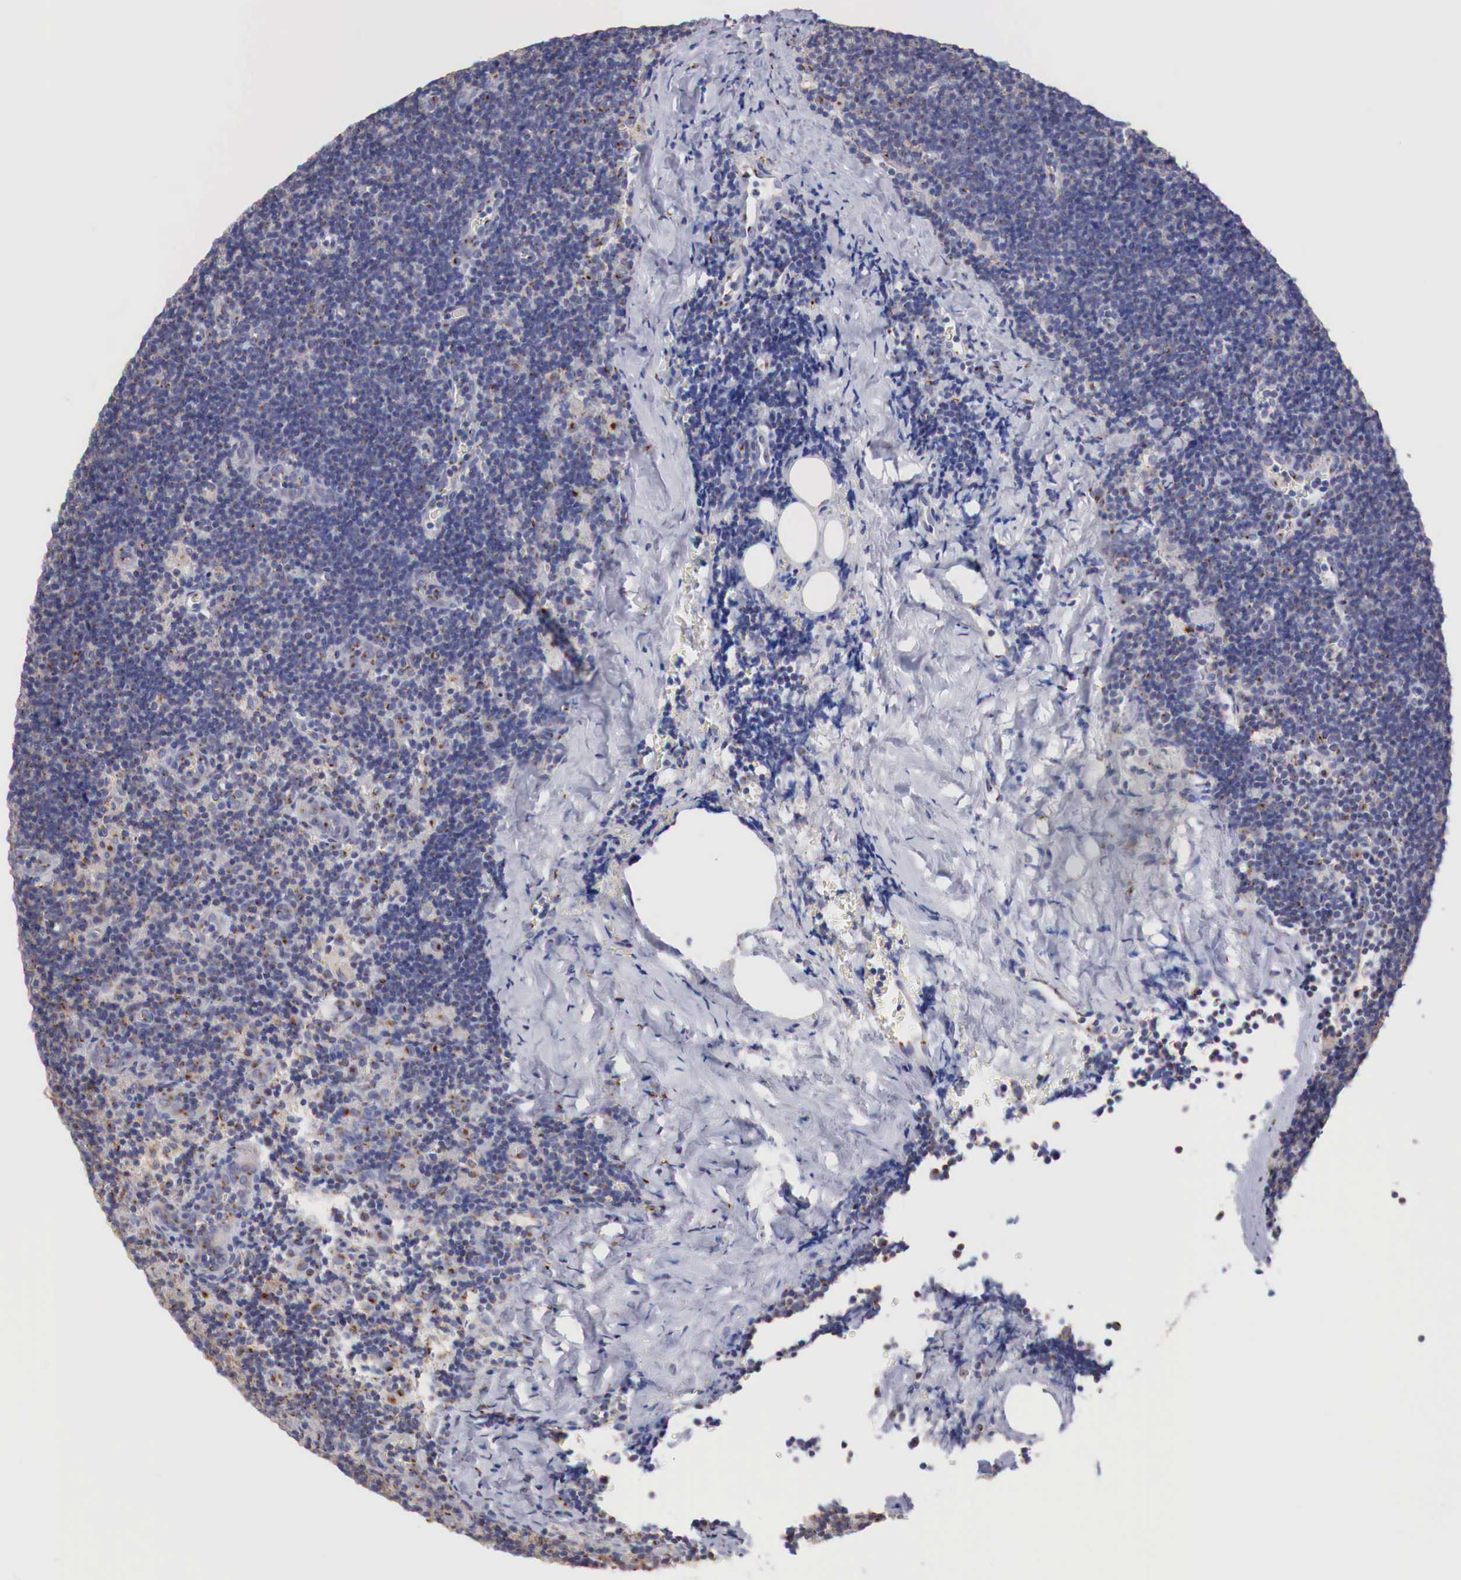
{"staining": {"intensity": "weak", "quantity": "25%-75%", "location": "cytoplasmic/membranous"}, "tissue": "lymphoma", "cell_type": "Tumor cells", "image_type": "cancer", "snomed": [{"axis": "morphology", "description": "Malignant lymphoma, non-Hodgkin's type, Low grade"}, {"axis": "topography", "description": "Lymph node"}], "caption": "Protein staining displays weak cytoplasmic/membranous staining in about 25%-75% of tumor cells in lymphoma.", "gene": "SYAP1", "patient": {"sex": "male", "age": 57}}